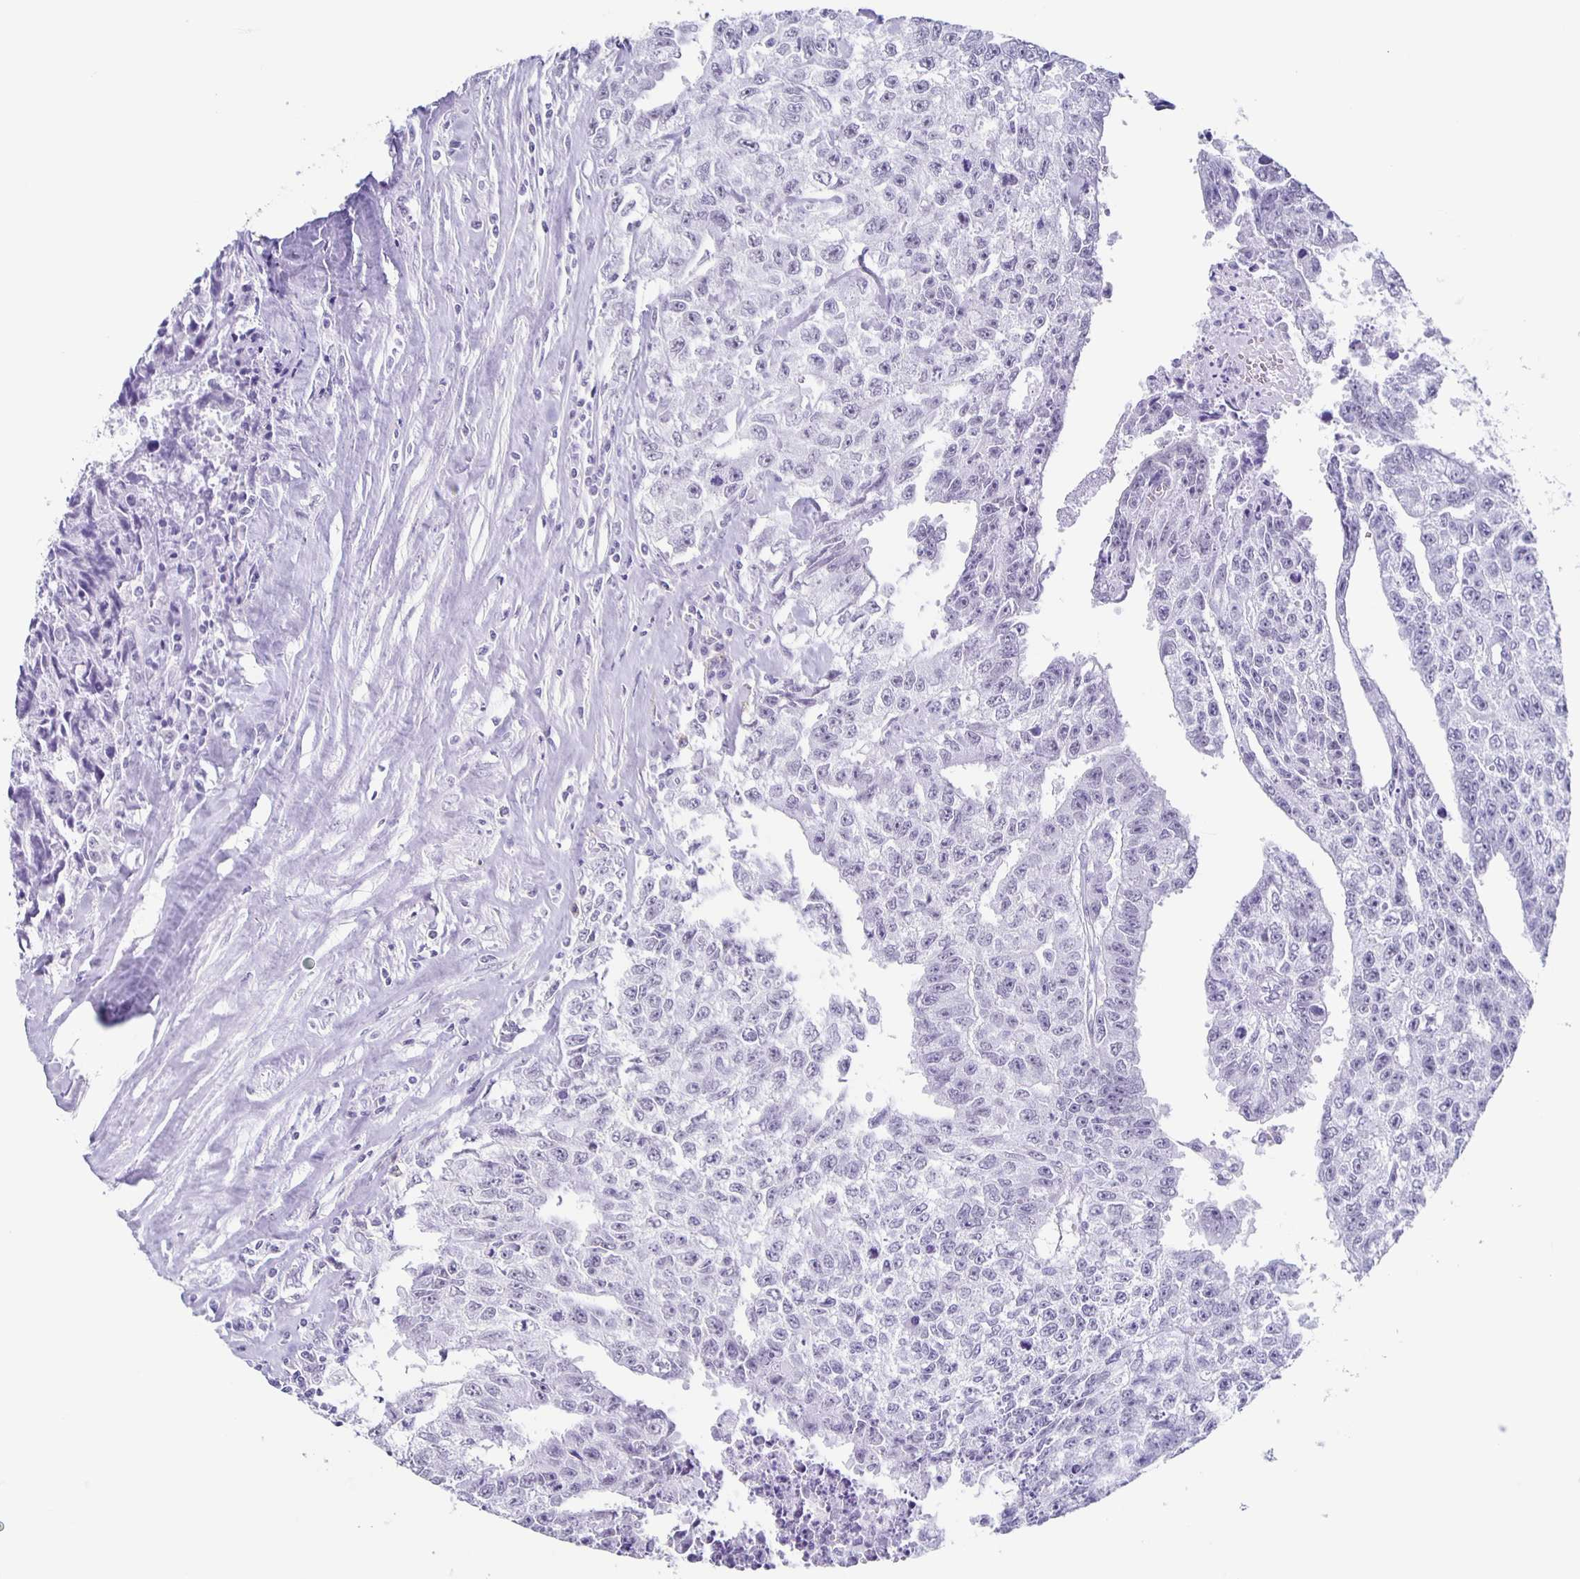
{"staining": {"intensity": "negative", "quantity": "none", "location": "none"}, "tissue": "testis cancer", "cell_type": "Tumor cells", "image_type": "cancer", "snomed": [{"axis": "morphology", "description": "Carcinoma, Embryonal, NOS"}, {"axis": "morphology", "description": "Teratoma, malignant, NOS"}, {"axis": "topography", "description": "Testis"}], "caption": "Immunohistochemical staining of testis cancer (teratoma (malignant)) shows no significant expression in tumor cells.", "gene": "TPPP", "patient": {"sex": "male", "age": 24}}